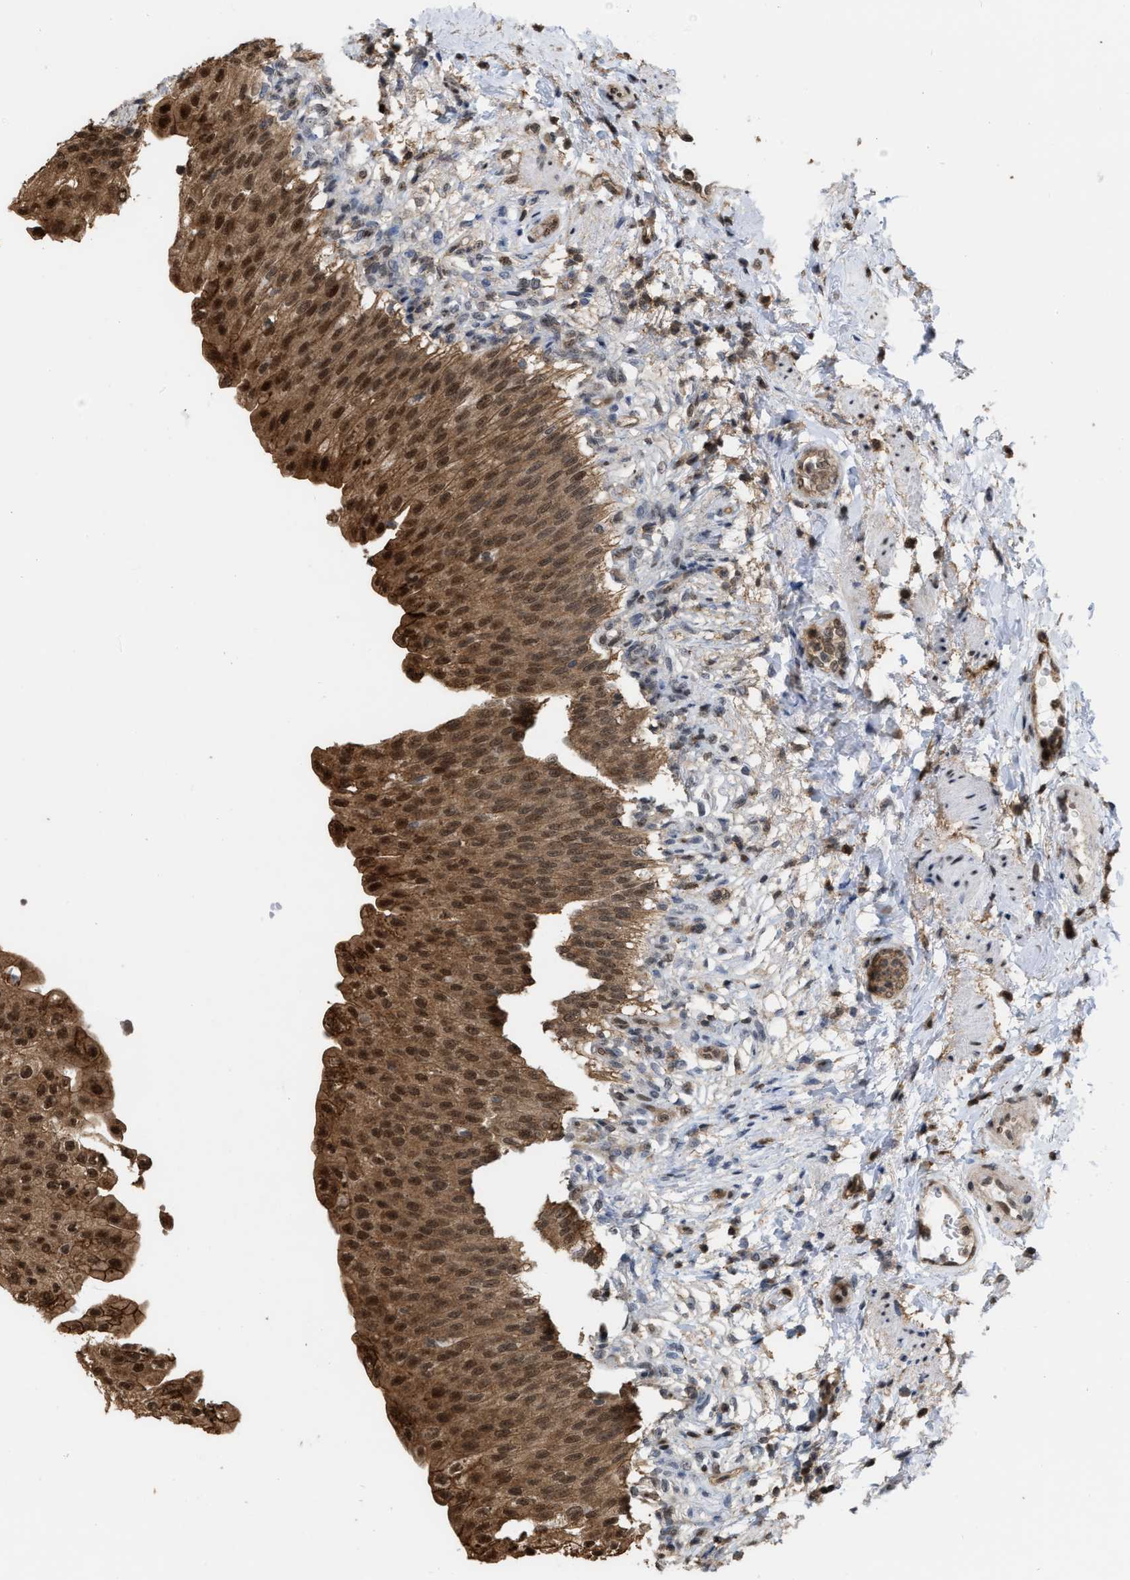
{"staining": {"intensity": "strong", "quantity": ">75%", "location": "cytoplasmic/membranous,nuclear"}, "tissue": "urinary bladder", "cell_type": "Urothelial cells", "image_type": "normal", "snomed": [{"axis": "morphology", "description": "Normal tissue, NOS"}, {"axis": "topography", "description": "Urinary bladder"}], "caption": "Protein expression analysis of benign urinary bladder reveals strong cytoplasmic/membranous,nuclear positivity in about >75% of urothelial cells. (DAB (3,3'-diaminobenzidine) IHC with brightfield microscopy, high magnification).", "gene": "BAIAP2L1", "patient": {"sex": "female", "age": 60}}